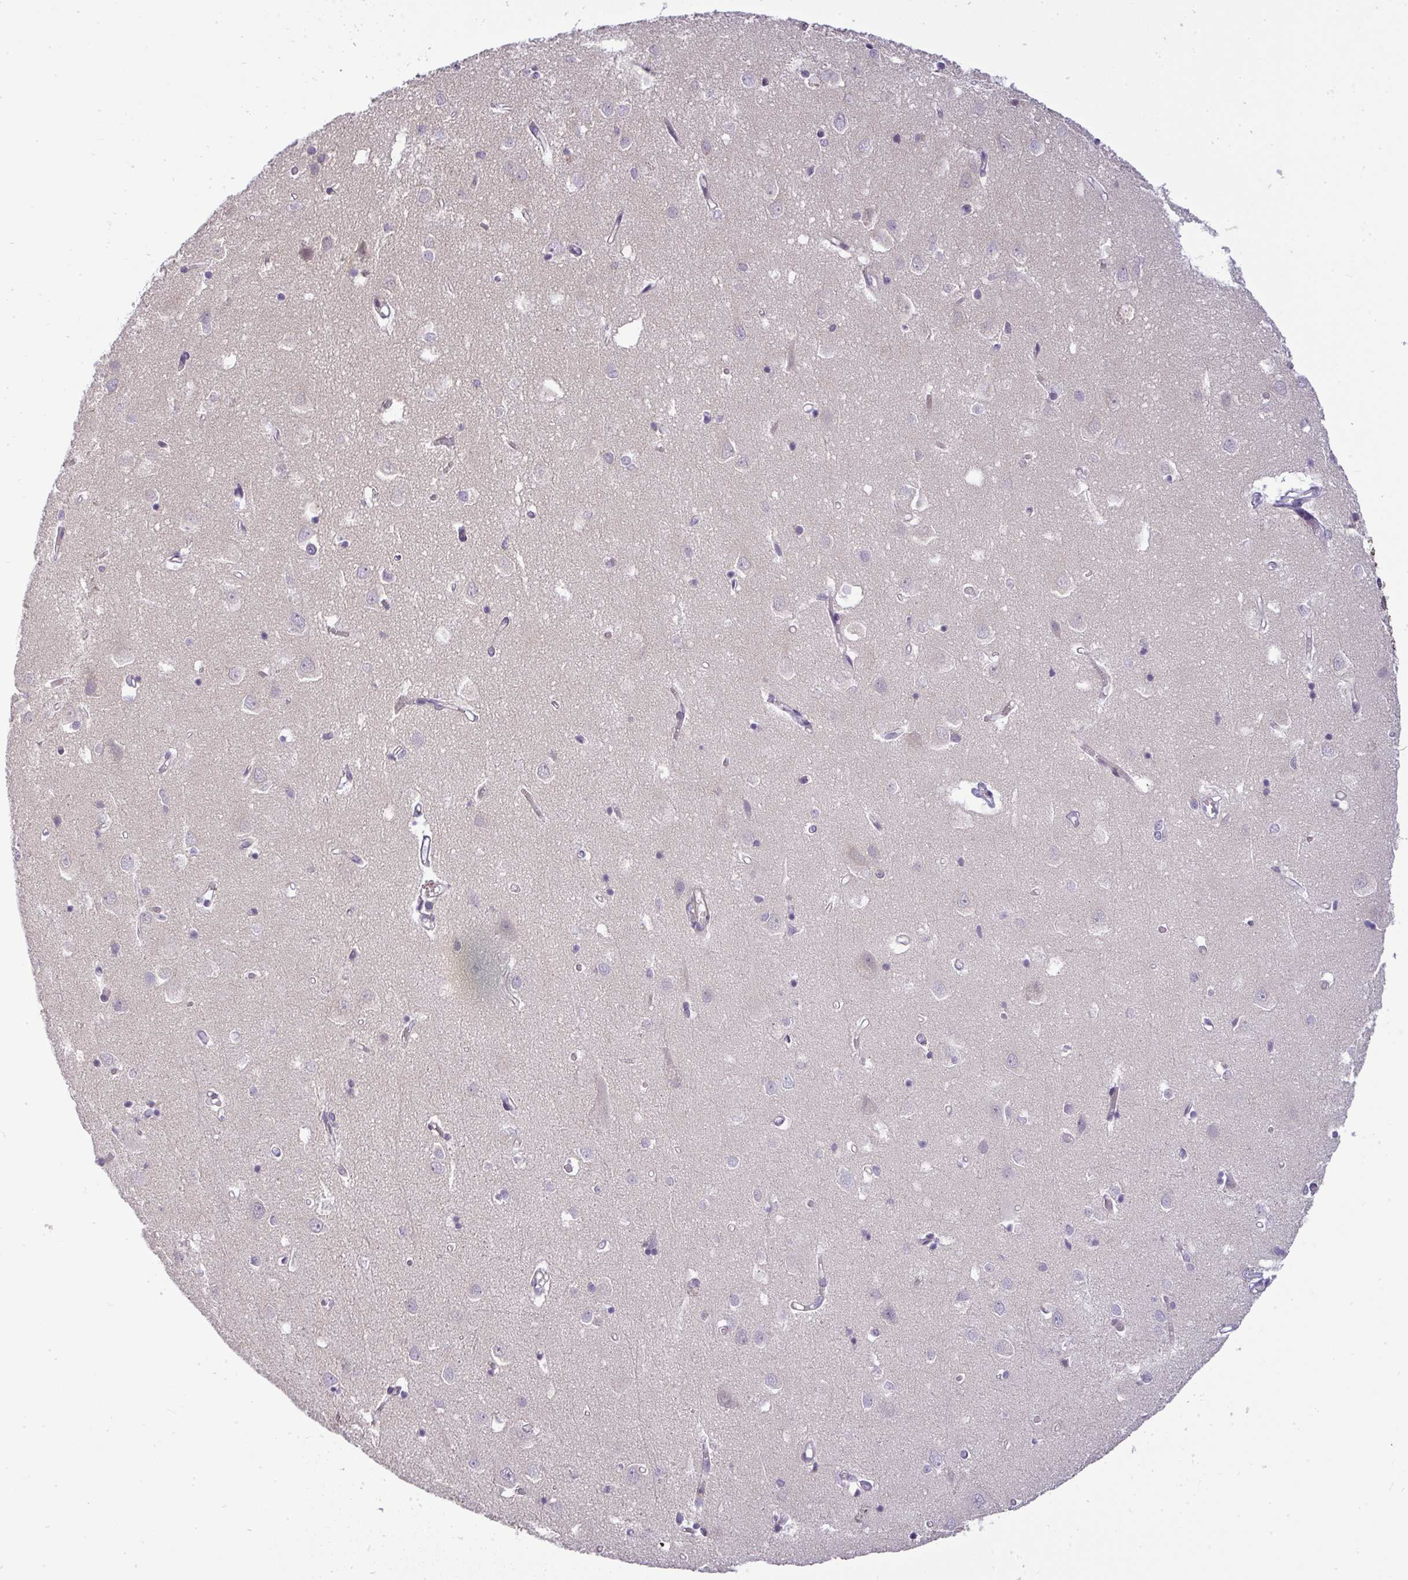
{"staining": {"intensity": "negative", "quantity": "none", "location": "none"}, "tissue": "cerebral cortex", "cell_type": "Endothelial cells", "image_type": "normal", "snomed": [{"axis": "morphology", "description": "Normal tissue, NOS"}, {"axis": "topography", "description": "Cerebral cortex"}], "caption": "High power microscopy histopathology image of an immunohistochemistry image of normal cerebral cortex, revealing no significant expression in endothelial cells.", "gene": "DZIP1", "patient": {"sex": "male", "age": 70}}